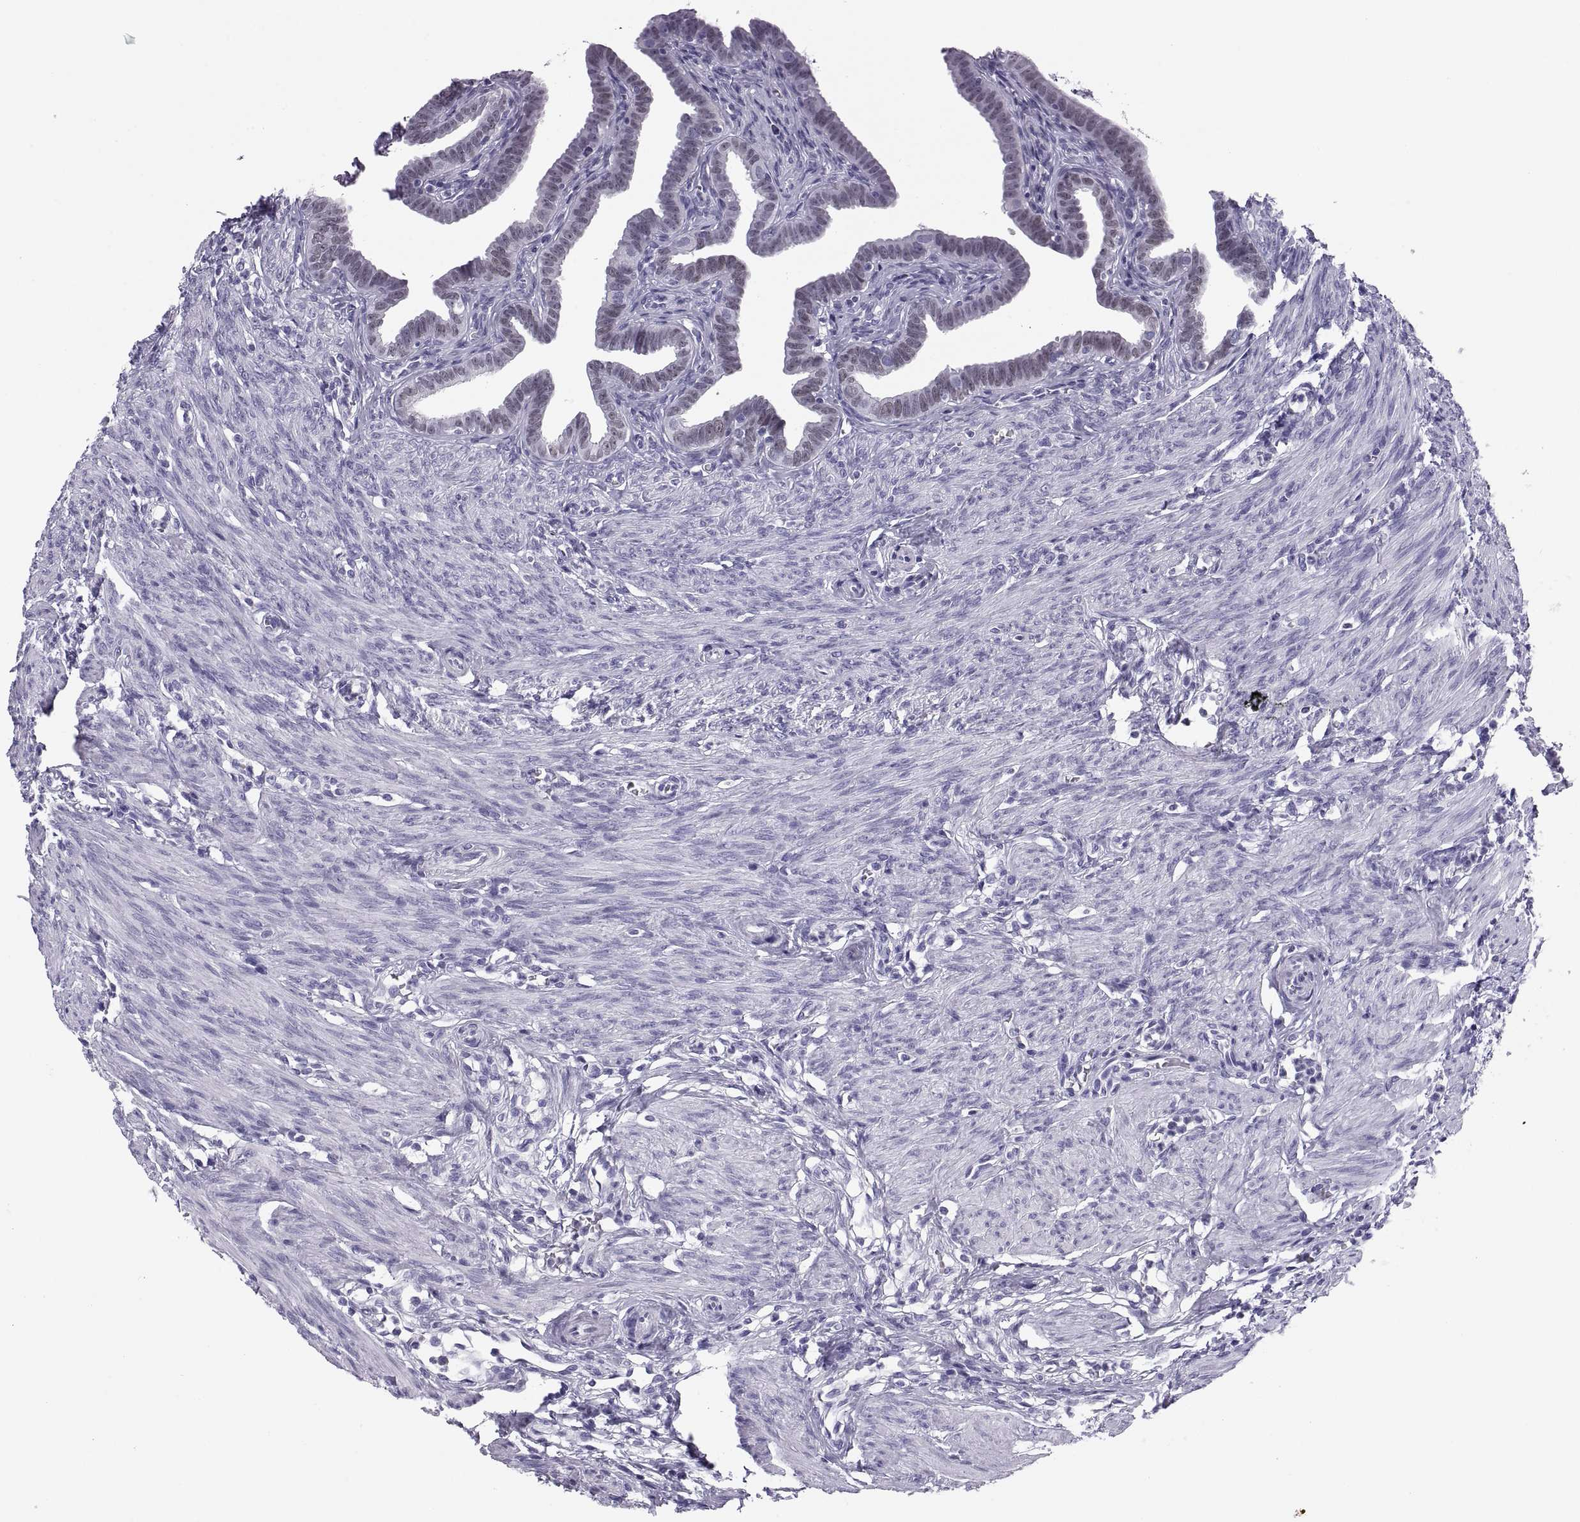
{"staining": {"intensity": "weak", "quantity": "25%-75%", "location": "nuclear"}, "tissue": "fallopian tube", "cell_type": "Glandular cells", "image_type": "normal", "snomed": [{"axis": "morphology", "description": "Normal tissue, NOS"}, {"axis": "topography", "description": "Fallopian tube"}, {"axis": "topography", "description": "Ovary"}], "caption": "This is a photomicrograph of immunohistochemistry staining of normal fallopian tube, which shows weak expression in the nuclear of glandular cells.", "gene": "PAX2", "patient": {"sex": "female", "age": 33}}